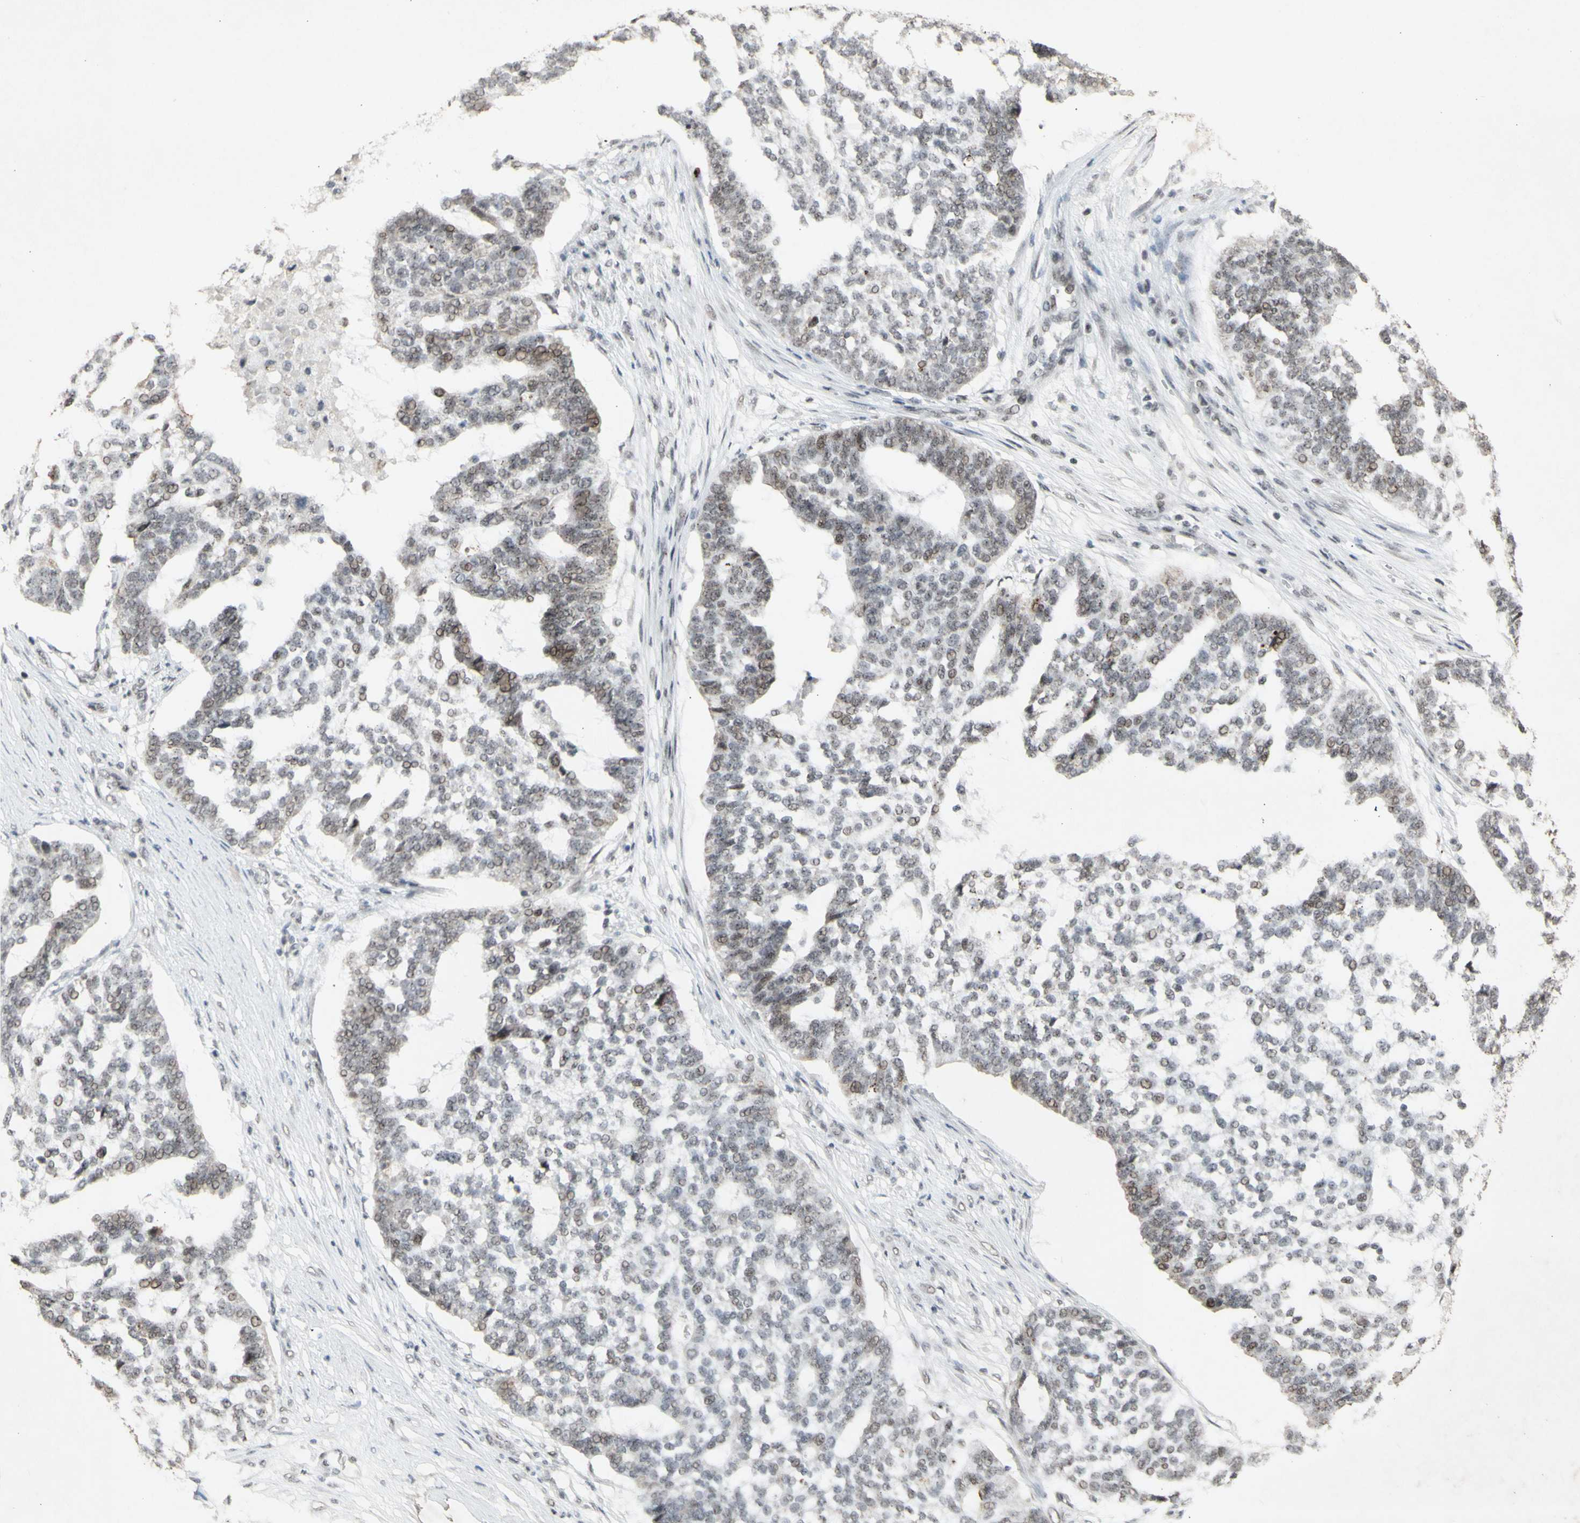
{"staining": {"intensity": "weak", "quantity": "<25%", "location": "nuclear"}, "tissue": "ovarian cancer", "cell_type": "Tumor cells", "image_type": "cancer", "snomed": [{"axis": "morphology", "description": "Cystadenocarcinoma, serous, NOS"}, {"axis": "topography", "description": "Ovary"}], "caption": "Protein analysis of serous cystadenocarcinoma (ovarian) exhibits no significant positivity in tumor cells. Nuclei are stained in blue.", "gene": "CENPB", "patient": {"sex": "female", "age": 59}}